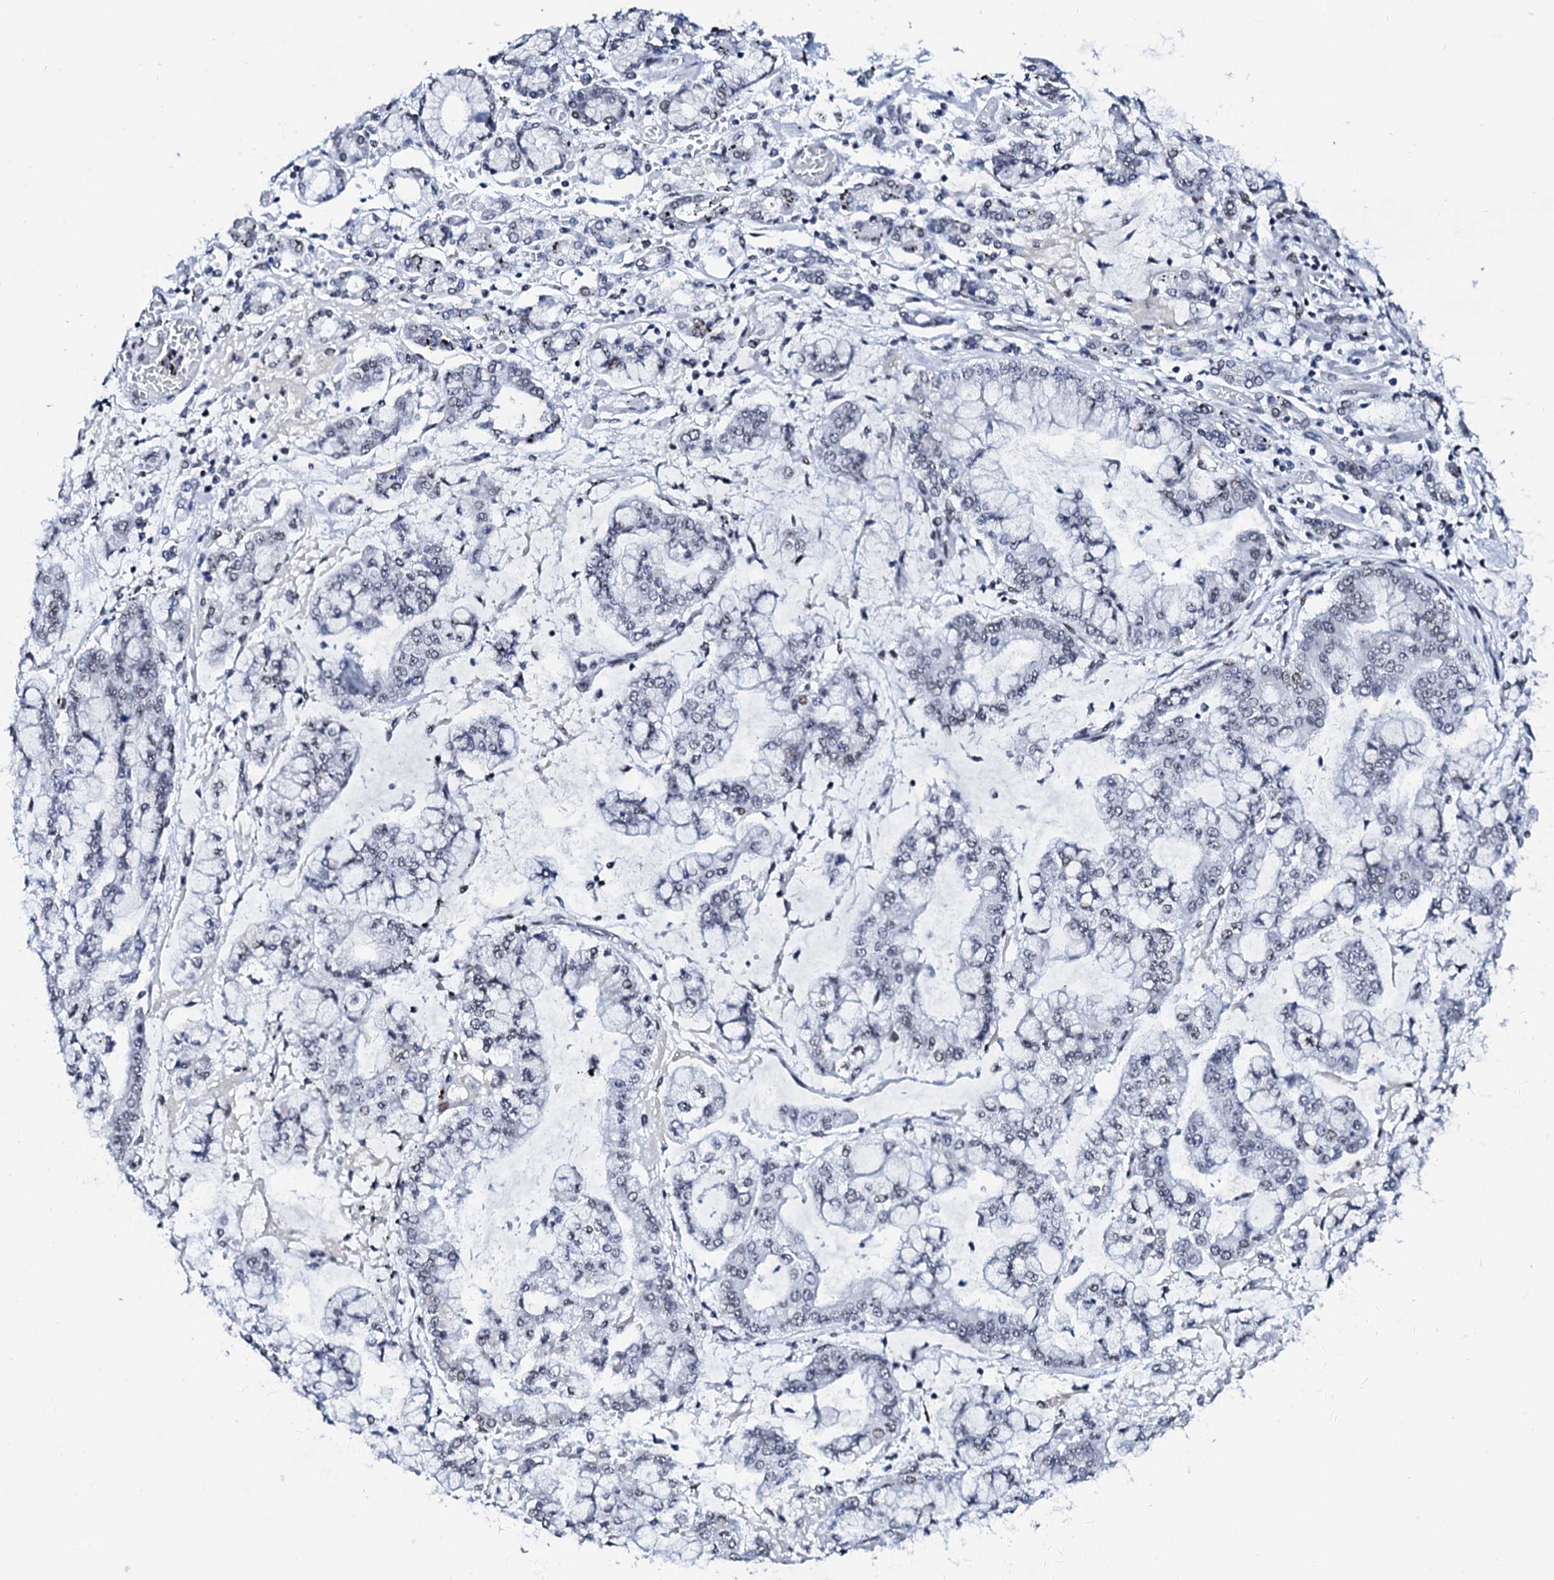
{"staining": {"intensity": "negative", "quantity": "none", "location": "none"}, "tissue": "stomach cancer", "cell_type": "Tumor cells", "image_type": "cancer", "snomed": [{"axis": "morphology", "description": "Normal tissue, NOS"}, {"axis": "morphology", "description": "Adenocarcinoma, NOS"}, {"axis": "topography", "description": "Stomach, upper"}, {"axis": "topography", "description": "Stomach"}], "caption": "Image shows no significant protein expression in tumor cells of stomach cancer.", "gene": "SPATA19", "patient": {"sex": "male", "age": 76}}